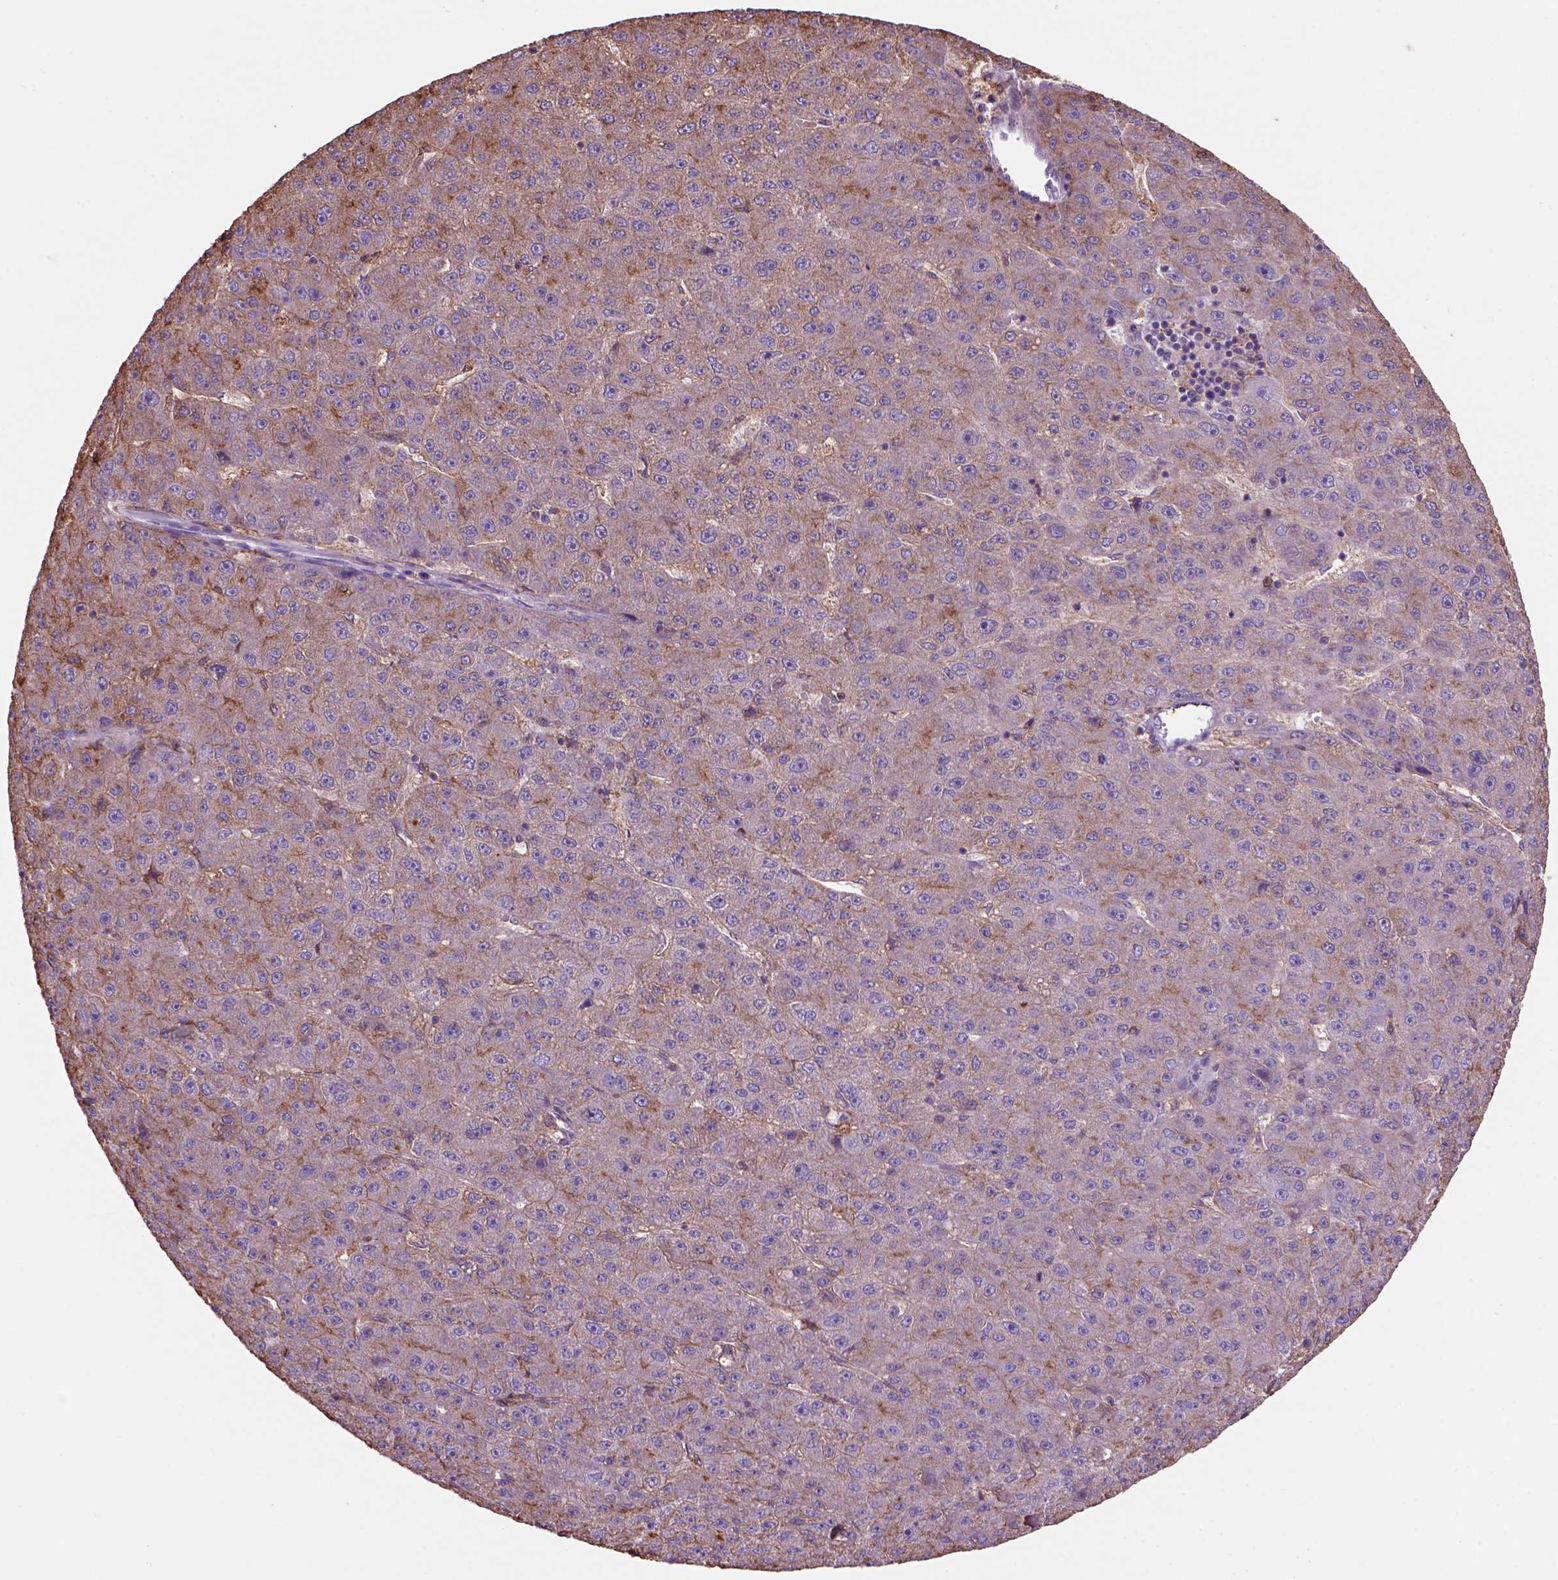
{"staining": {"intensity": "negative", "quantity": "none", "location": "none"}, "tissue": "liver cancer", "cell_type": "Tumor cells", "image_type": "cancer", "snomed": [{"axis": "morphology", "description": "Carcinoma, Hepatocellular, NOS"}, {"axis": "topography", "description": "Liver"}], "caption": "This photomicrograph is of hepatocellular carcinoma (liver) stained with IHC to label a protein in brown with the nuclei are counter-stained blue. There is no expression in tumor cells. (Stains: DAB immunohistochemistry (IHC) with hematoxylin counter stain, Microscopy: brightfield microscopy at high magnification).", "gene": "CD14", "patient": {"sex": "male", "age": 67}}